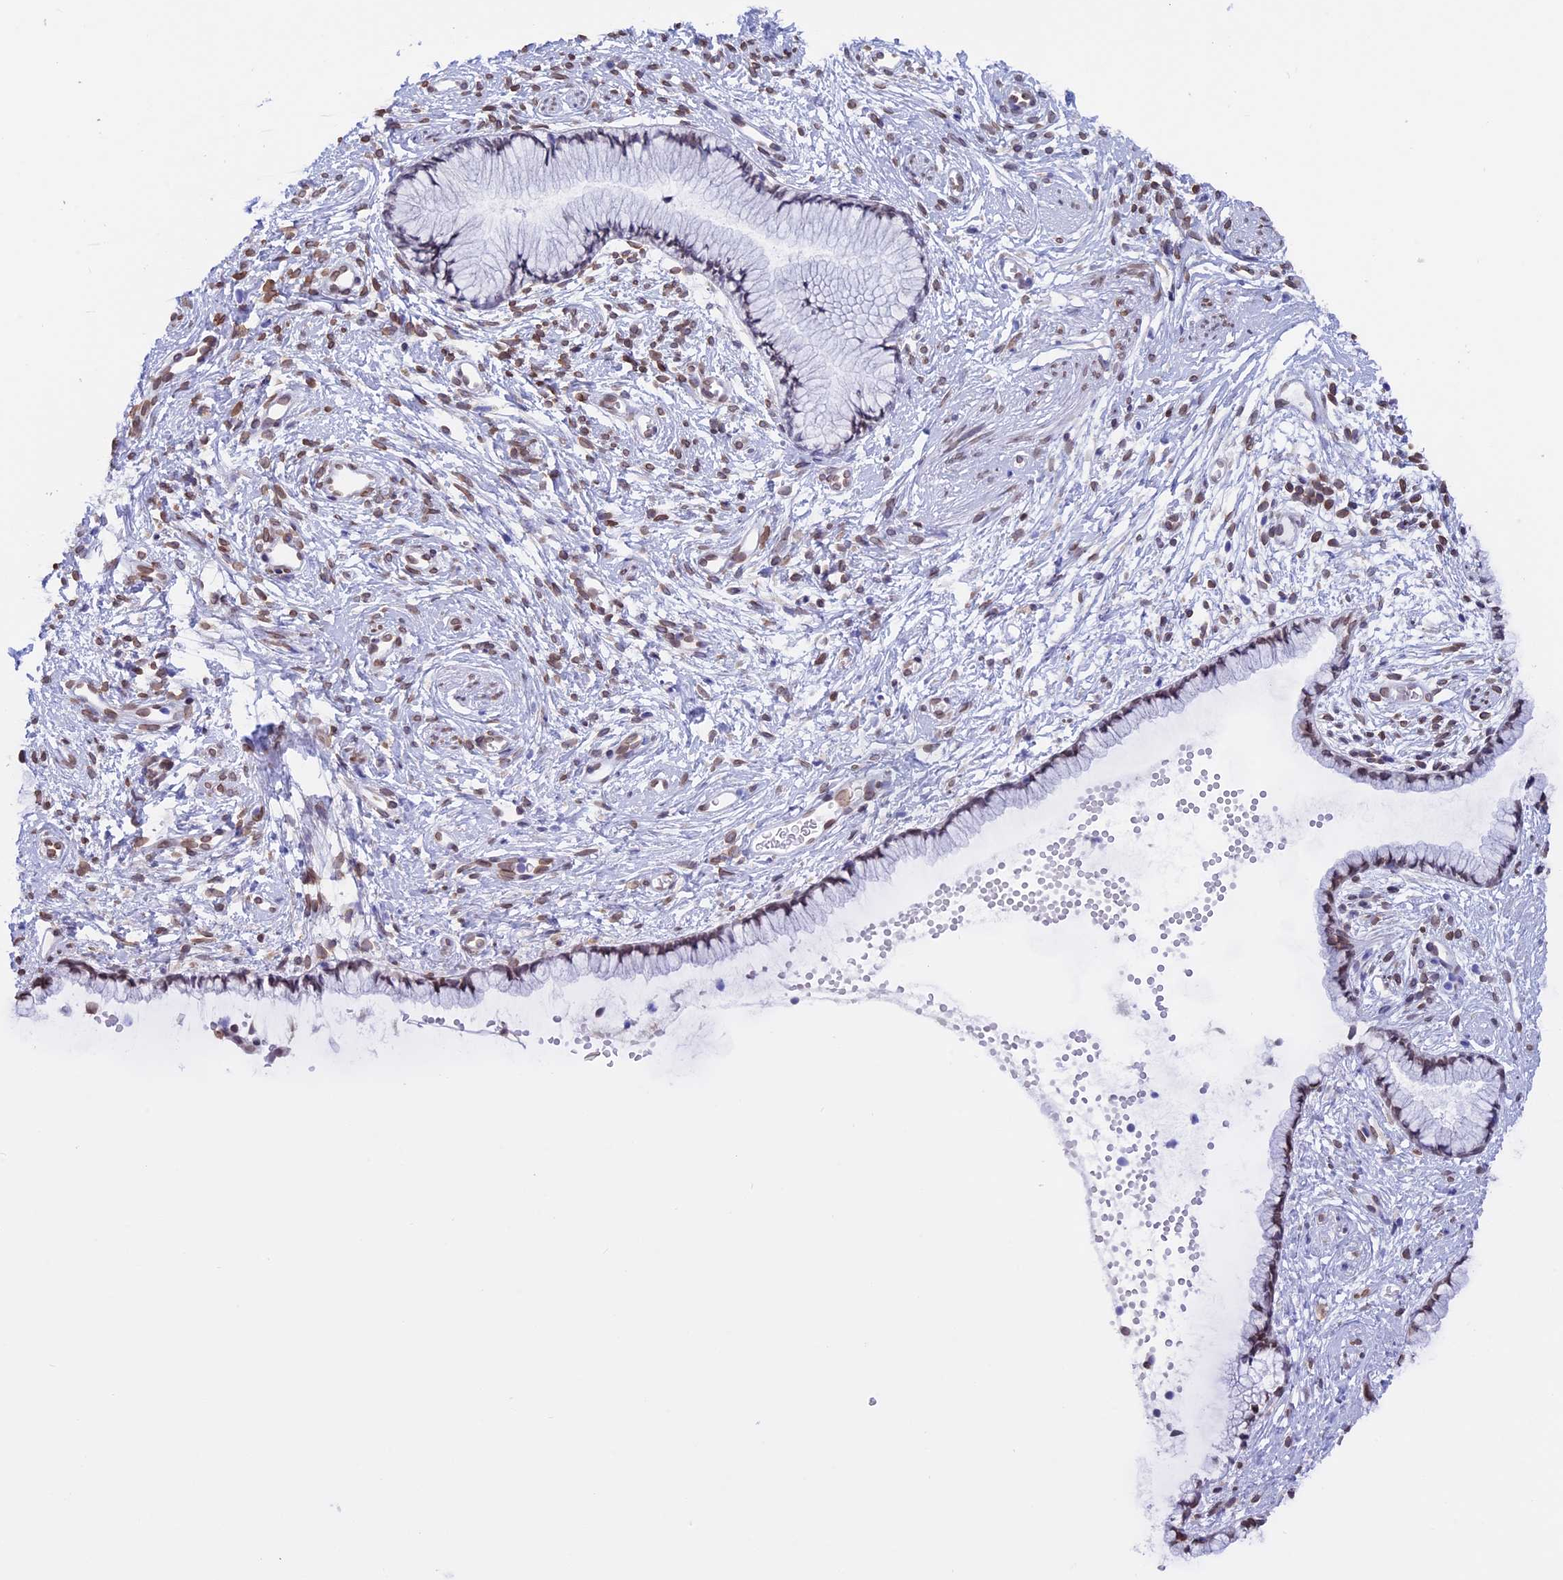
{"staining": {"intensity": "weak", "quantity": "<25%", "location": "nuclear"}, "tissue": "cervix", "cell_type": "Glandular cells", "image_type": "normal", "snomed": [{"axis": "morphology", "description": "Normal tissue, NOS"}, {"axis": "topography", "description": "Cervix"}], "caption": "IHC histopathology image of unremarkable cervix: cervix stained with DAB demonstrates no significant protein positivity in glandular cells.", "gene": "TMPRSS7", "patient": {"sex": "female", "age": 57}}